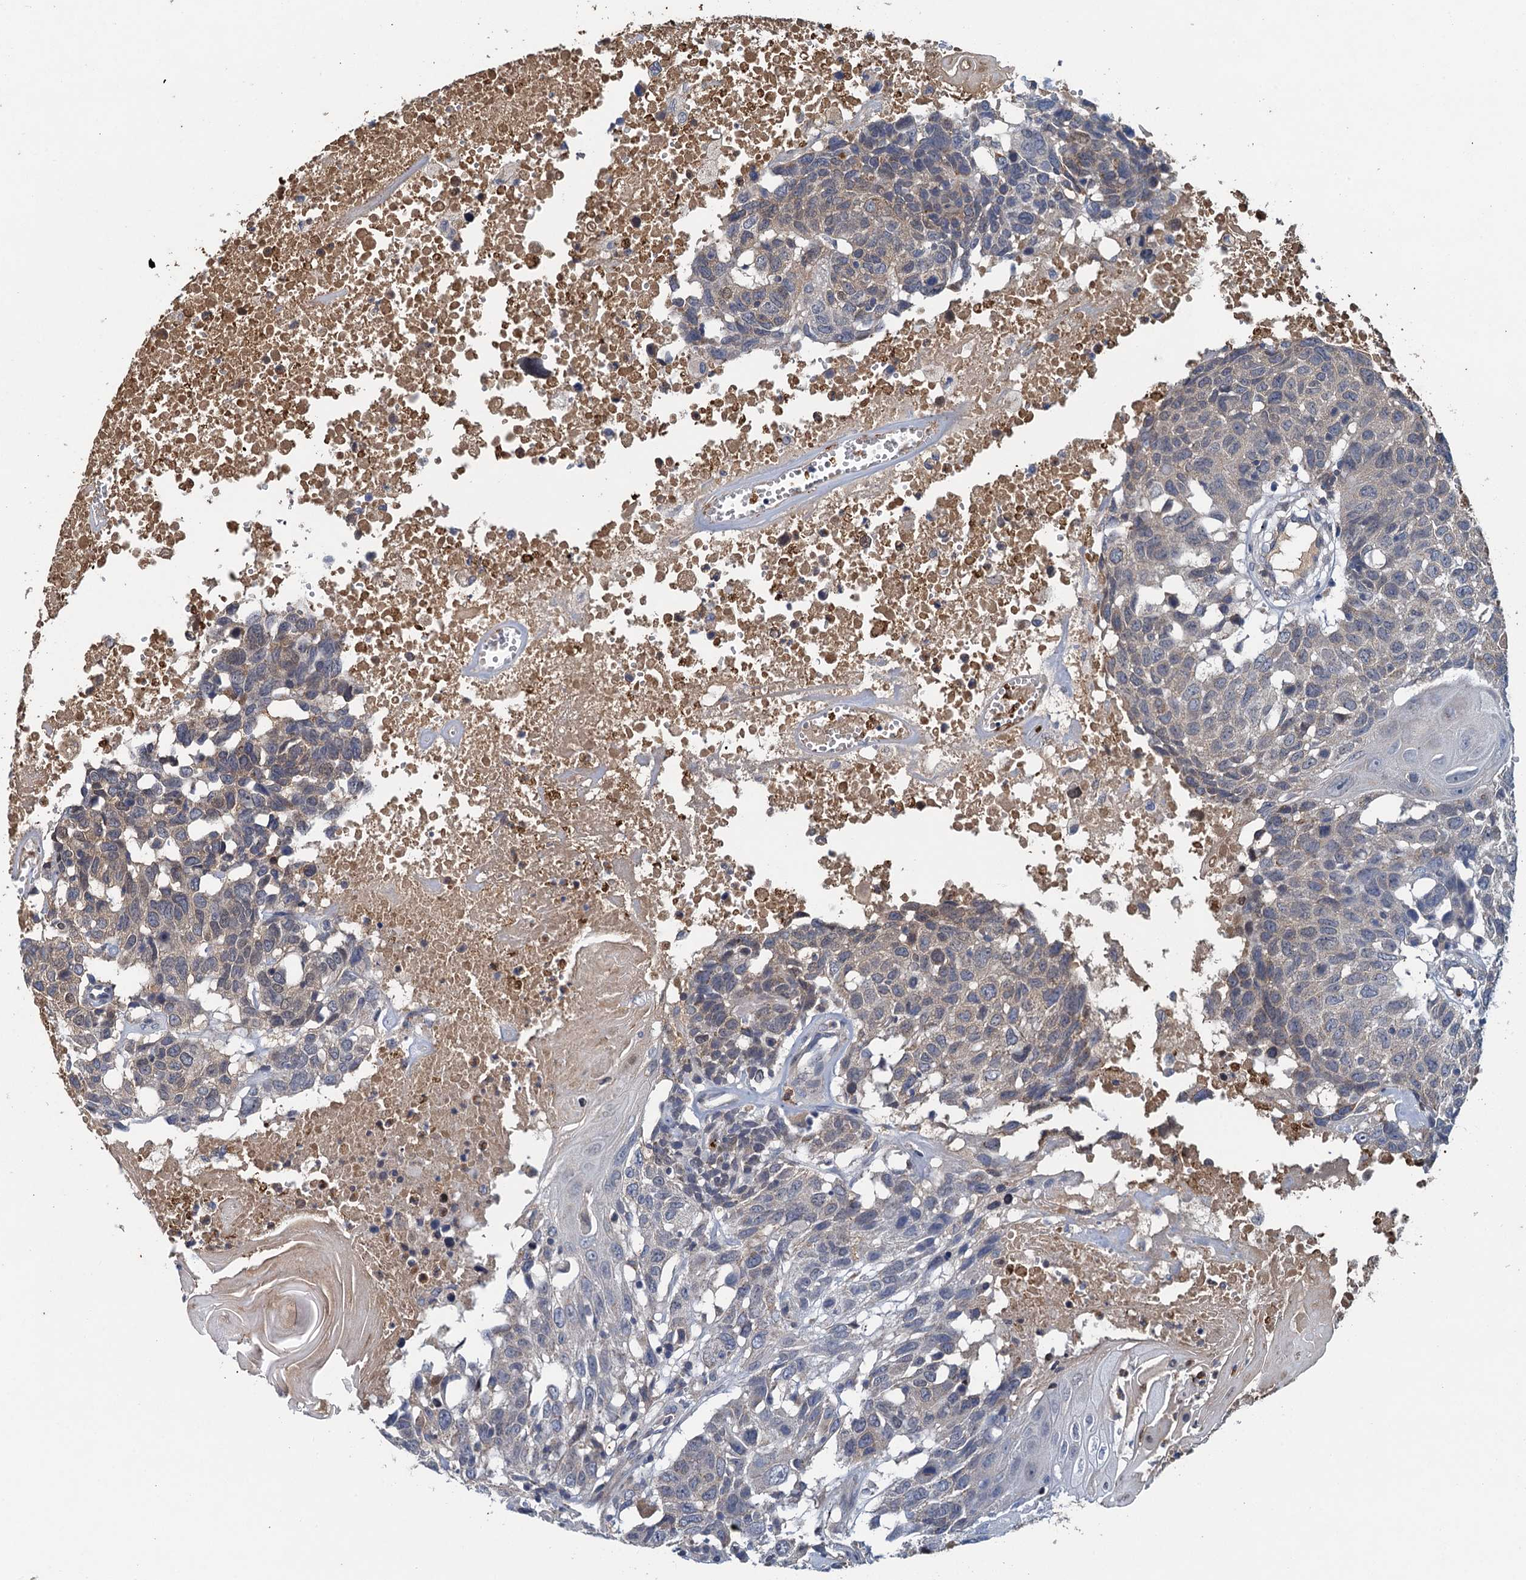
{"staining": {"intensity": "negative", "quantity": "none", "location": "none"}, "tissue": "head and neck cancer", "cell_type": "Tumor cells", "image_type": "cancer", "snomed": [{"axis": "morphology", "description": "Squamous cell carcinoma, NOS"}, {"axis": "topography", "description": "Head-Neck"}], "caption": "This micrograph is of head and neck squamous cell carcinoma stained with immunohistochemistry (IHC) to label a protein in brown with the nuclei are counter-stained blue. There is no positivity in tumor cells.", "gene": "TPCN1", "patient": {"sex": "male", "age": 66}}